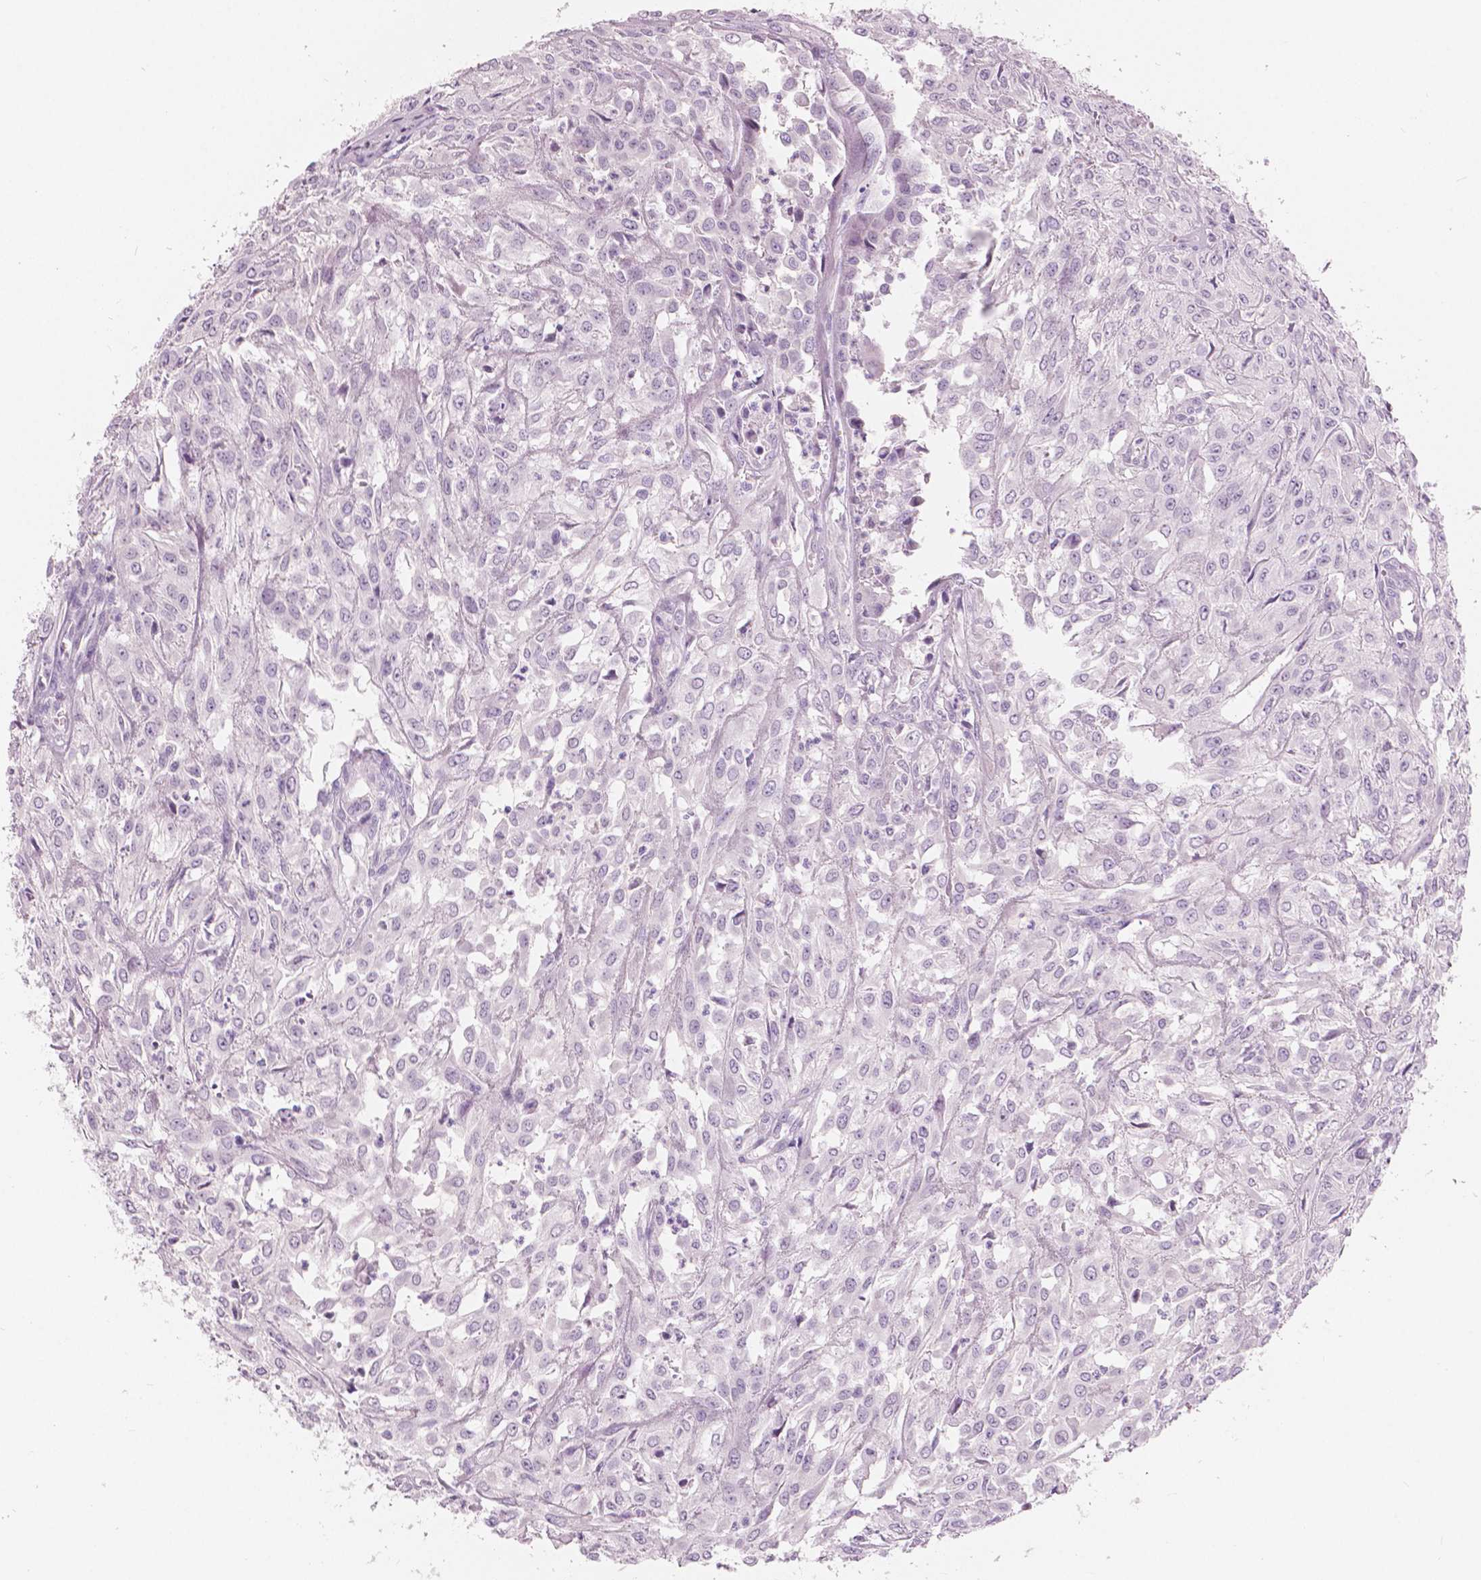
{"staining": {"intensity": "negative", "quantity": "none", "location": "none"}, "tissue": "urothelial cancer", "cell_type": "Tumor cells", "image_type": "cancer", "snomed": [{"axis": "morphology", "description": "Urothelial carcinoma, High grade"}, {"axis": "topography", "description": "Urinary bladder"}], "caption": "Photomicrograph shows no significant protein positivity in tumor cells of urothelial cancer.", "gene": "A4GNT", "patient": {"sex": "male", "age": 67}}